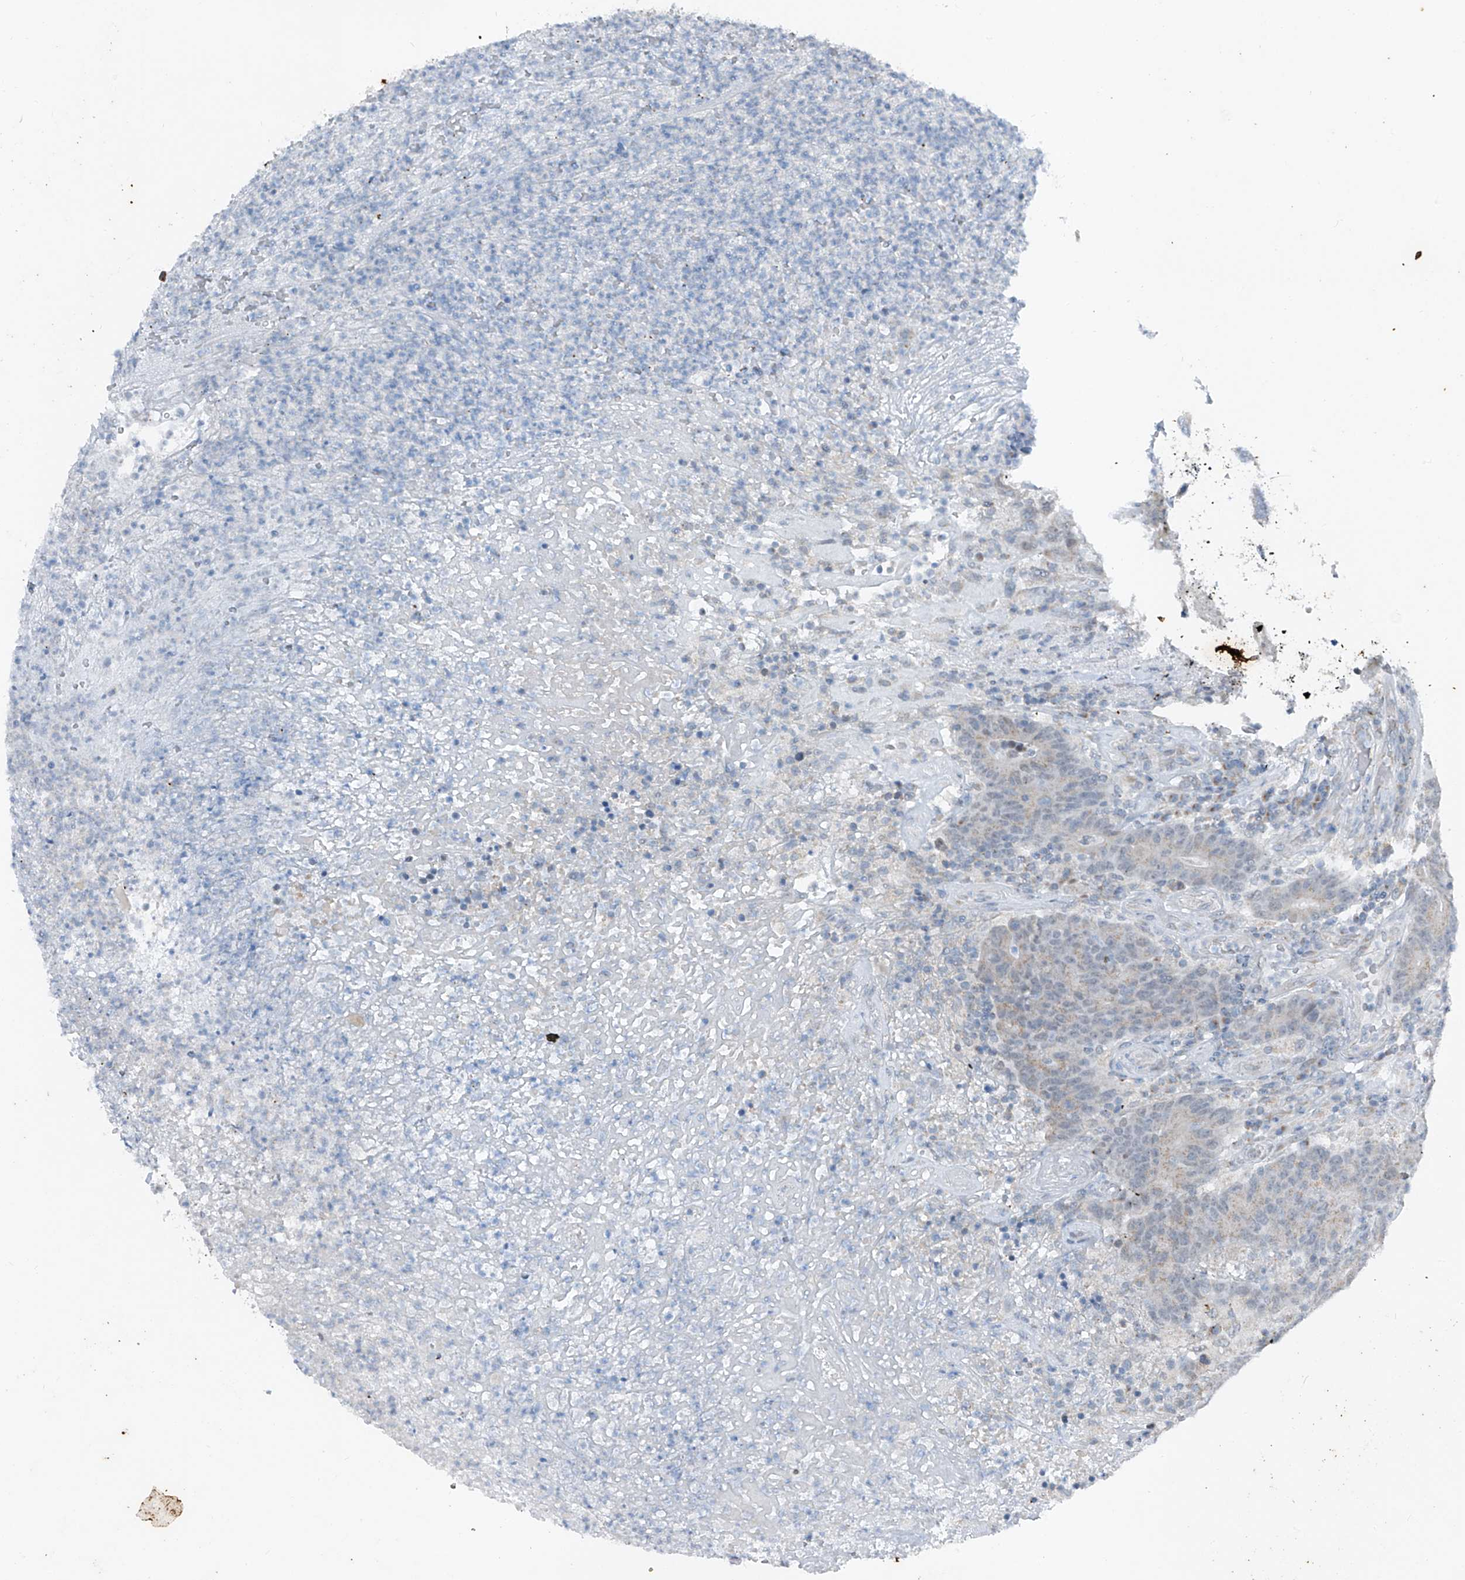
{"staining": {"intensity": "weak", "quantity": "25%-75%", "location": "cytoplasmic/membranous"}, "tissue": "colorectal cancer", "cell_type": "Tumor cells", "image_type": "cancer", "snomed": [{"axis": "morphology", "description": "Normal tissue, NOS"}, {"axis": "morphology", "description": "Adenocarcinoma, NOS"}, {"axis": "topography", "description": "Colon"}], "caption": "The micrograph reveals a brown stain indicating the presence of a protein in the cytoplasmic/membranous of tumor cells in adenocarcinoma (colorectal).", "gene": "DYRK1B", "patient": {"sex": "female", "age": 75}}